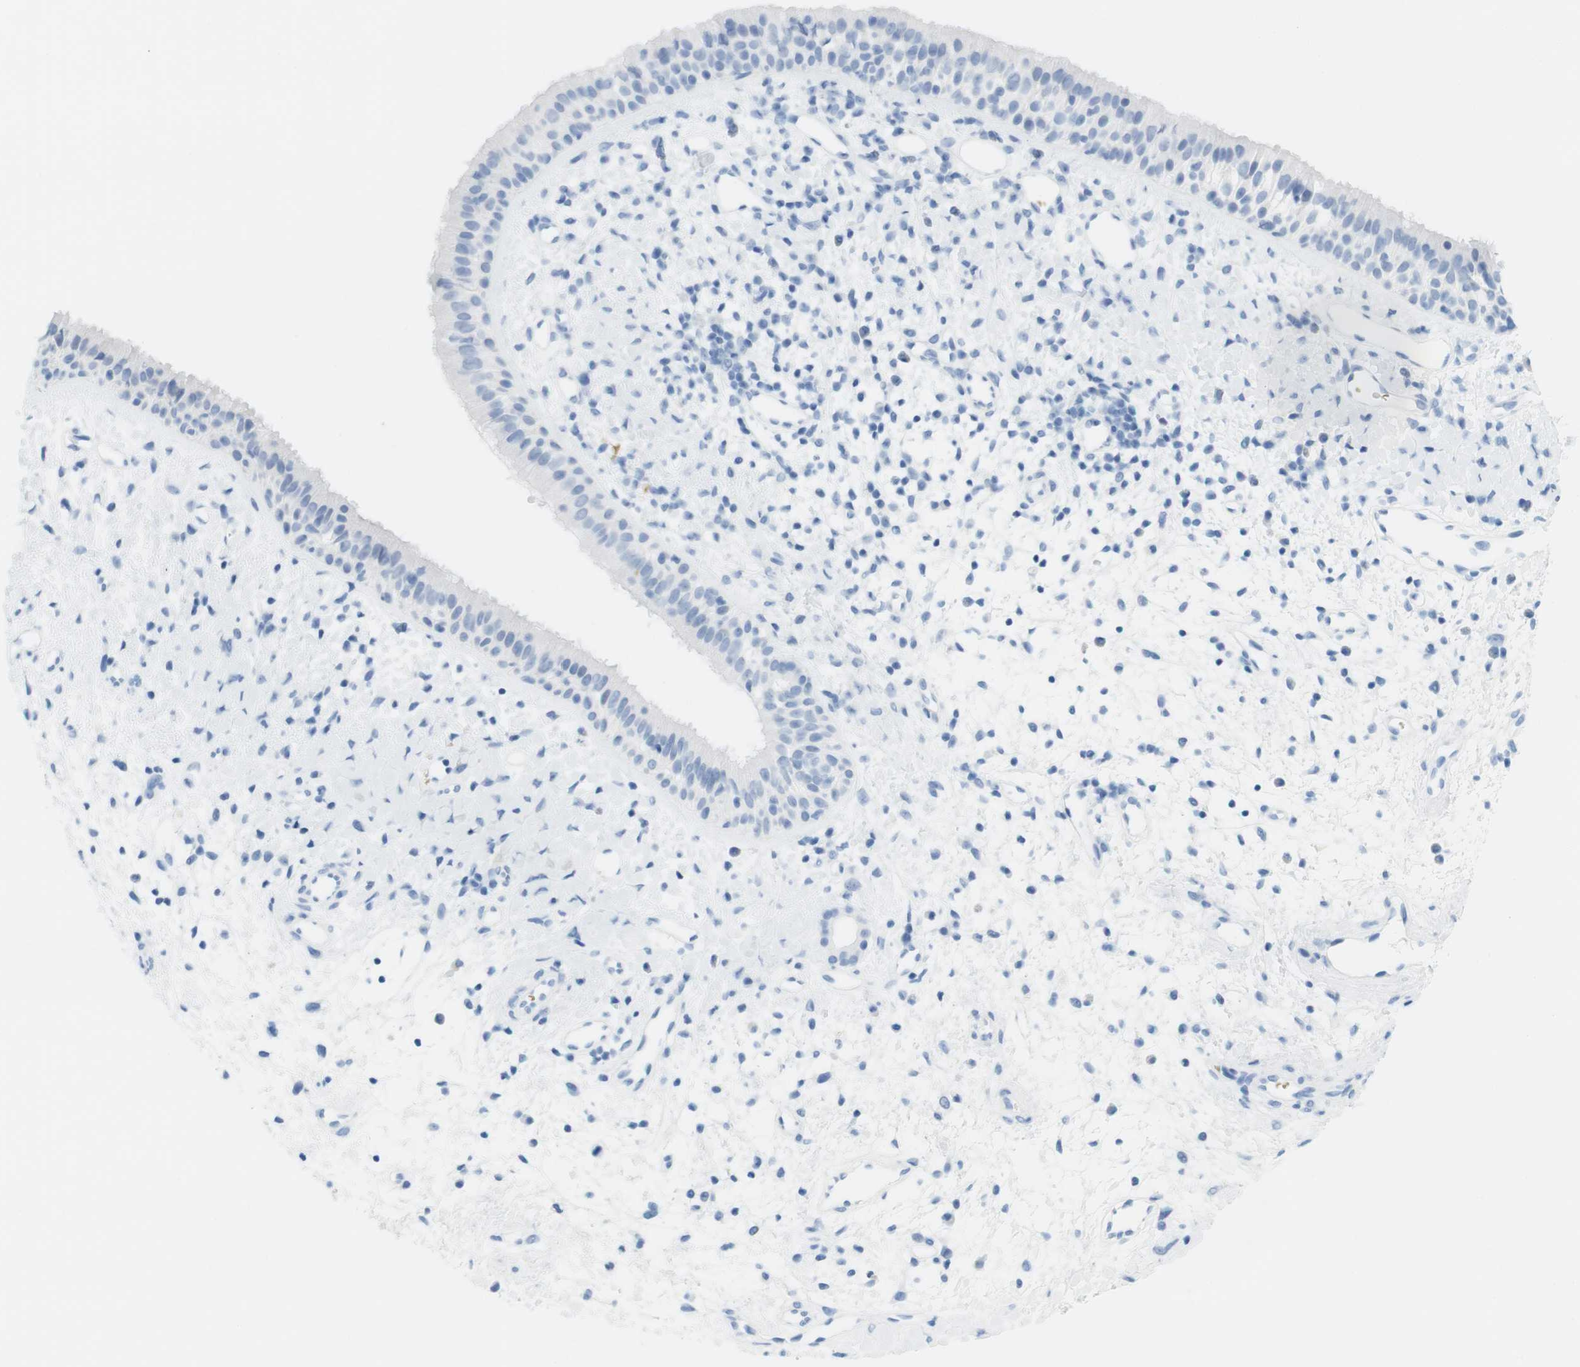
{"staining": {"intensity": "negative", "quantity": "none", "location": "none"}, "tissue": "nasopharynx", "cell_type": "Respiratory epithelial cells", "image_type": "normal", "snomed": [{"axis": "morphology", "description": "Normal tissue, NOS"}, {"axis": "topography", "description": "Nasopharynx"}], "caption": "High power microscopy photomicrograph of an immunohistochemistry (IHC) image of unremarkable nasopharynx, revealing no significant expression in respiratory epithelial cells. The staining was performed using DAB (3,3'-diaminobenzidine) to visualize the protein expression in brown, while the nuclei were stained in blue with hematoxylin (Magnification: 20x).", "gene": "TNNT2", "patient": {"sex": "male", "age": 22}}